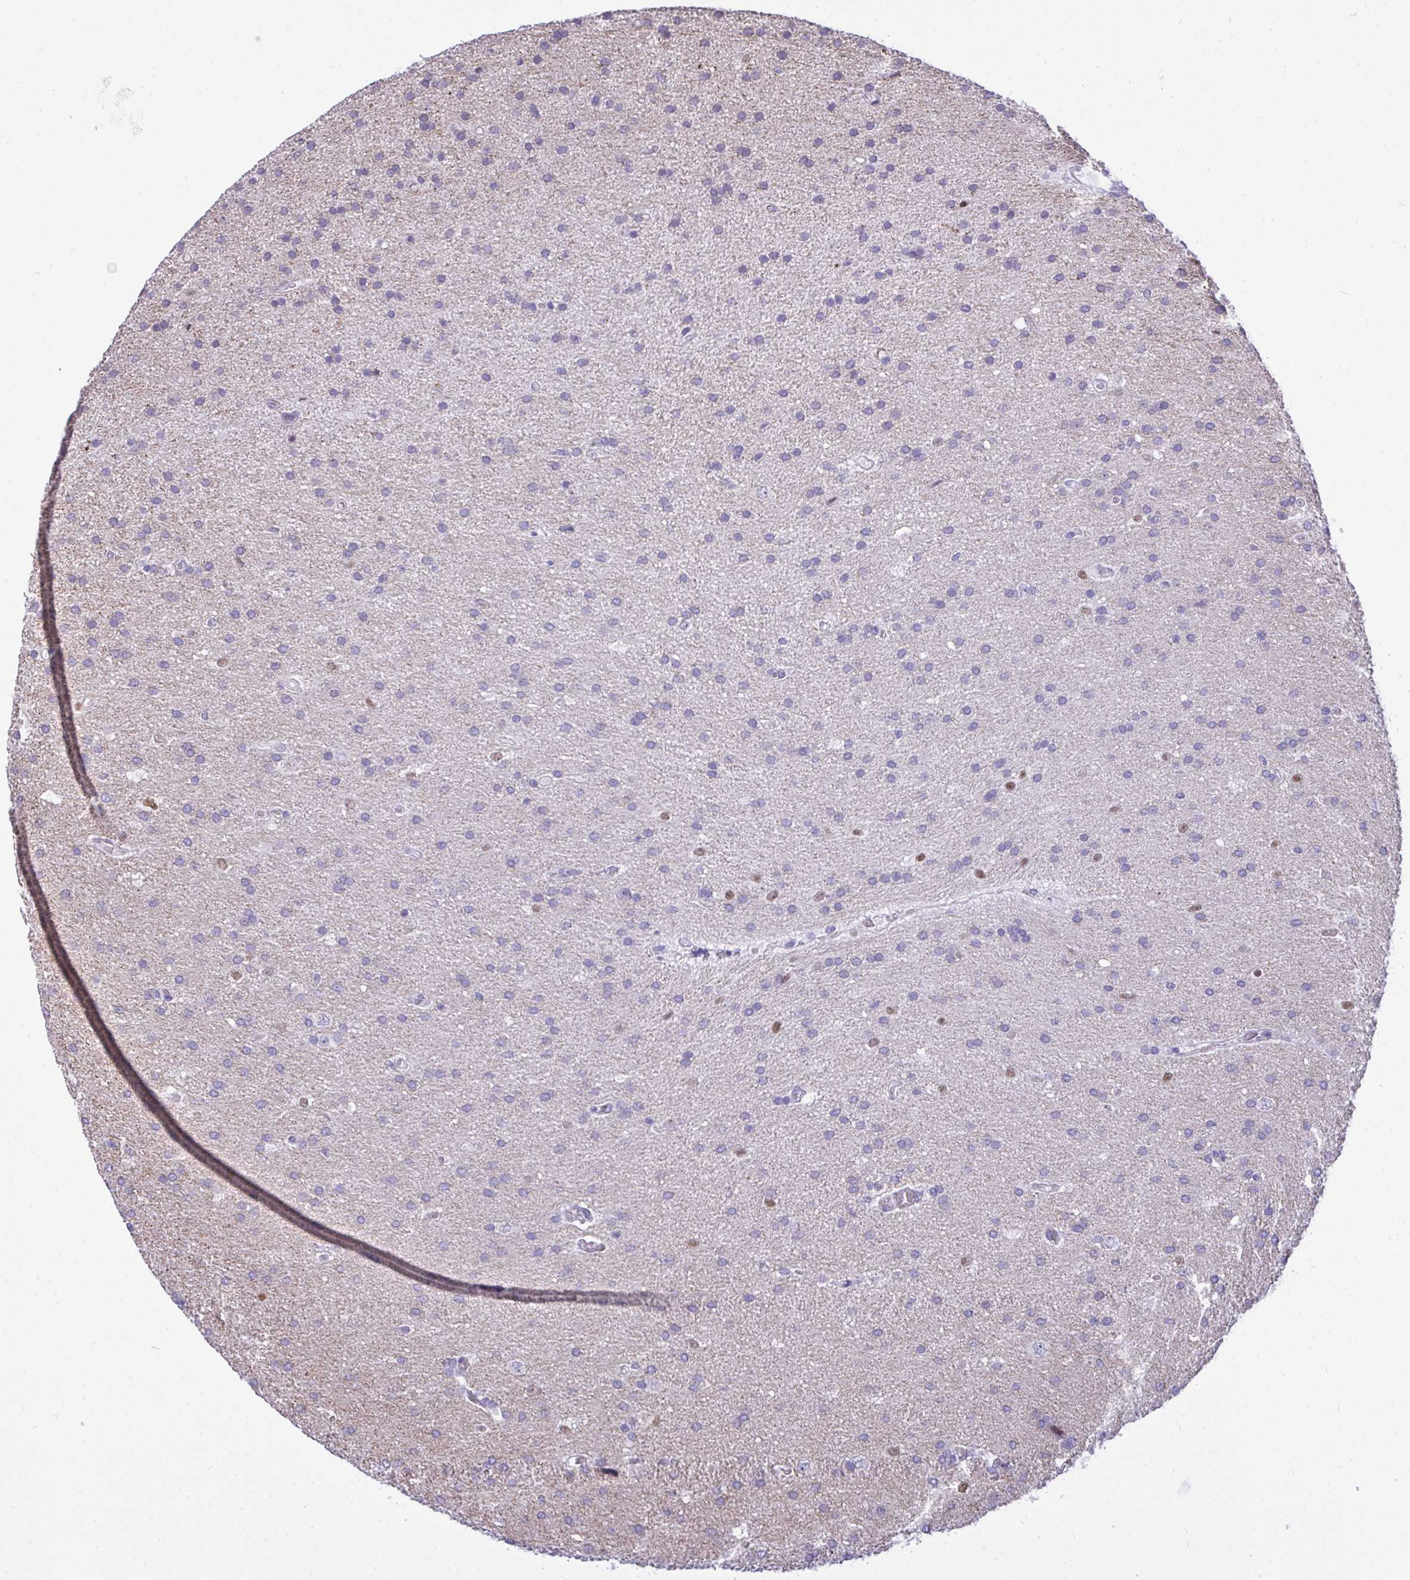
{"staining": {"intensity": "negative", "quantity": "none", "location": "none"}, "tissue": "glioma", "cell_type": "Tumor cells", "image_type": "cancer", "snomed": [{"axis": "morphology", "description": "Glioma, malignant, Low grade"}, {"axis": "topography", "description": "Brain"}], "caption": "An immunohistochemistry histopathology image of malignant low-grade glioma is shown. There is no staining in tumor cells of malignant low-grade glioma.", "gene": "HMBOX1", "patient": {"sex": "female", "age": 54}}